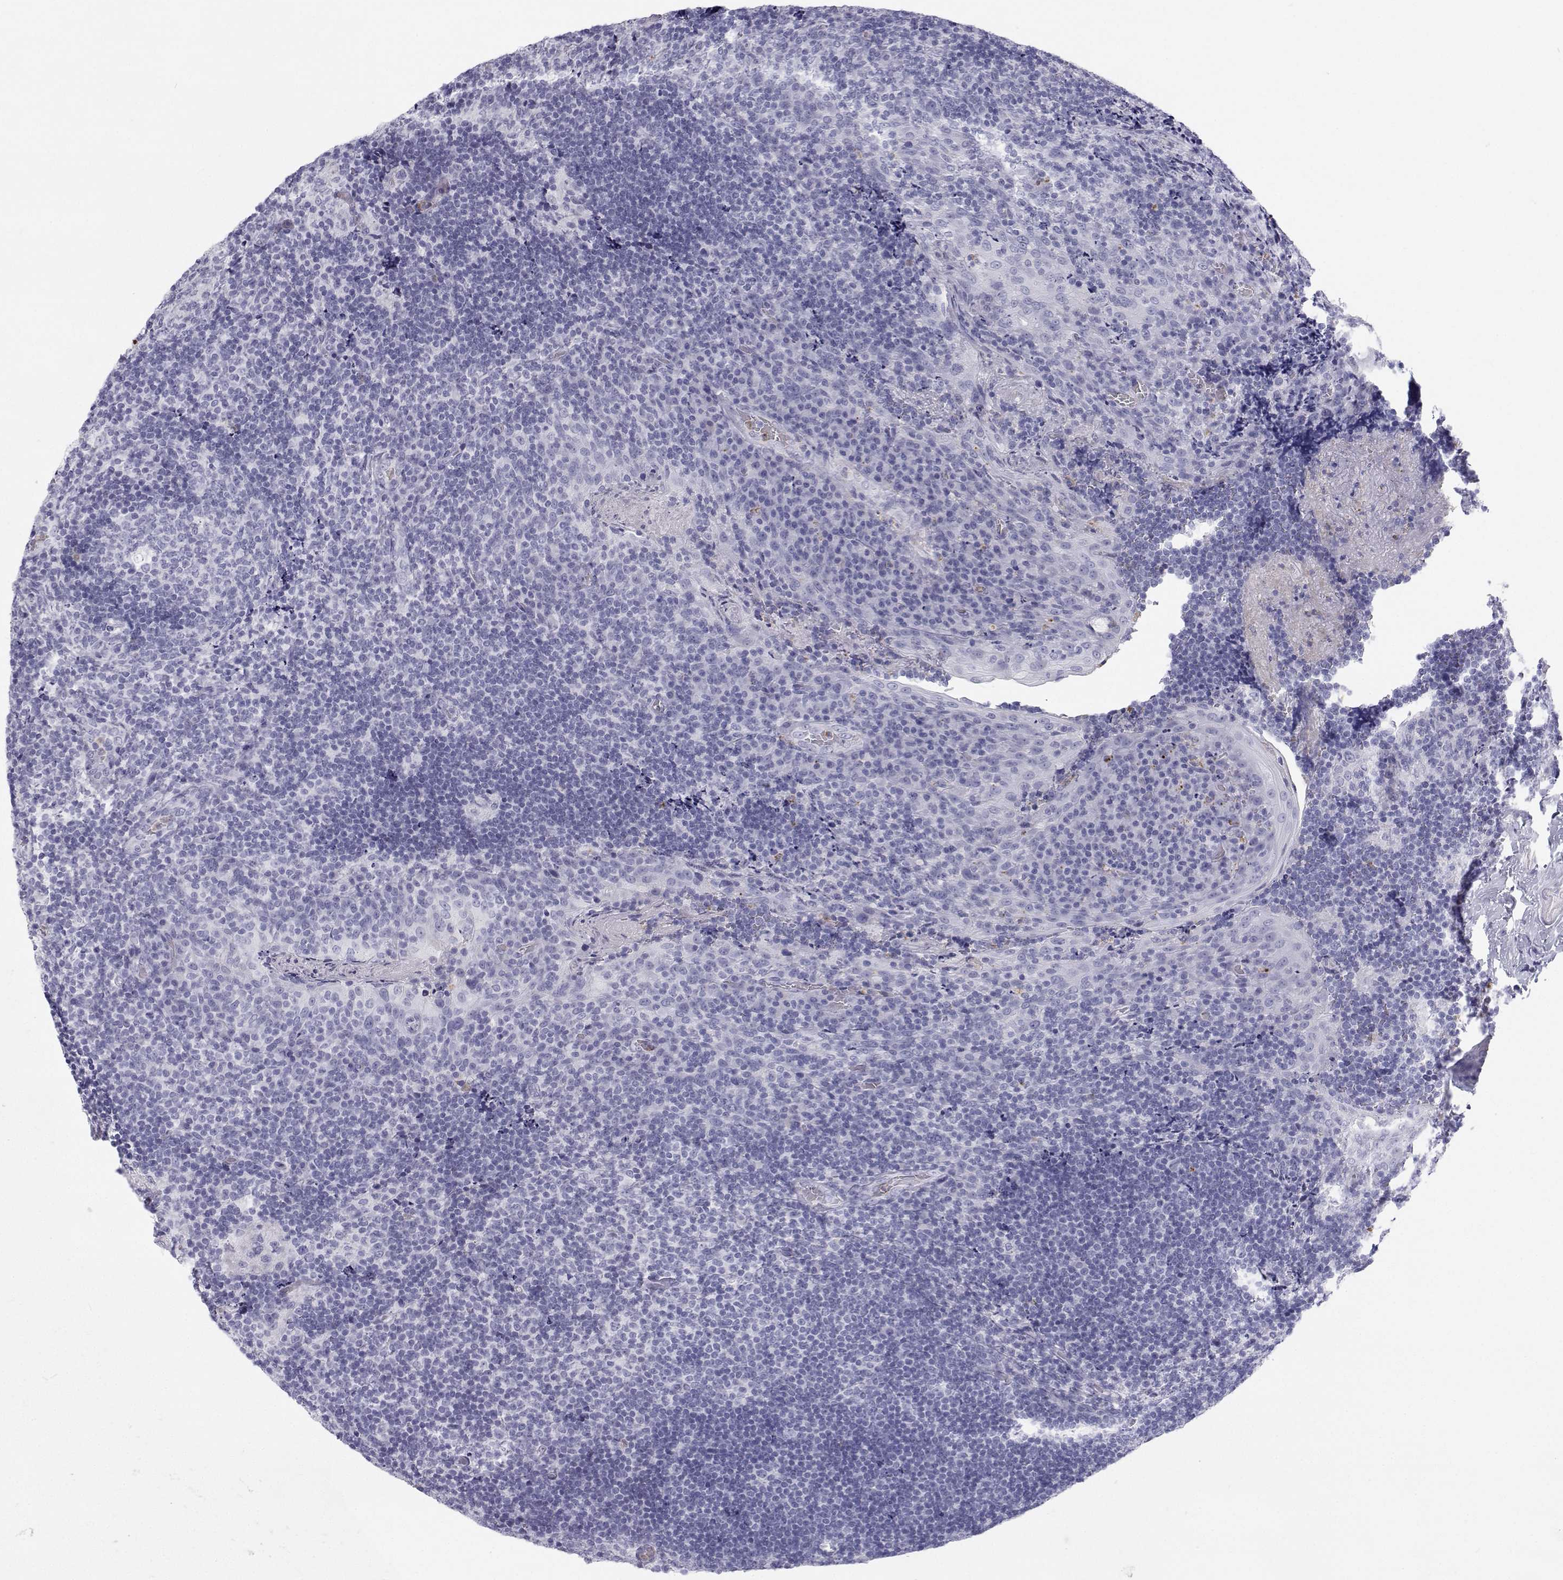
{"staining": {"intensity": "negative", "quantity": "none", "location": "none"}, "tissue": "tonsil", "cell_type": "Germinal center cells", "image_type": "normal", "snomed": [{"axis": "morphology", "description": "Normal tissue, NOS"}, {"axis": "topography", "description": "Tonsil"}], "caption": "Image shows no significant protein expression in germinal center cells of benign tonsil.", "gene": "SFTPB", "patient": {"sex": "male", "age": 17}}